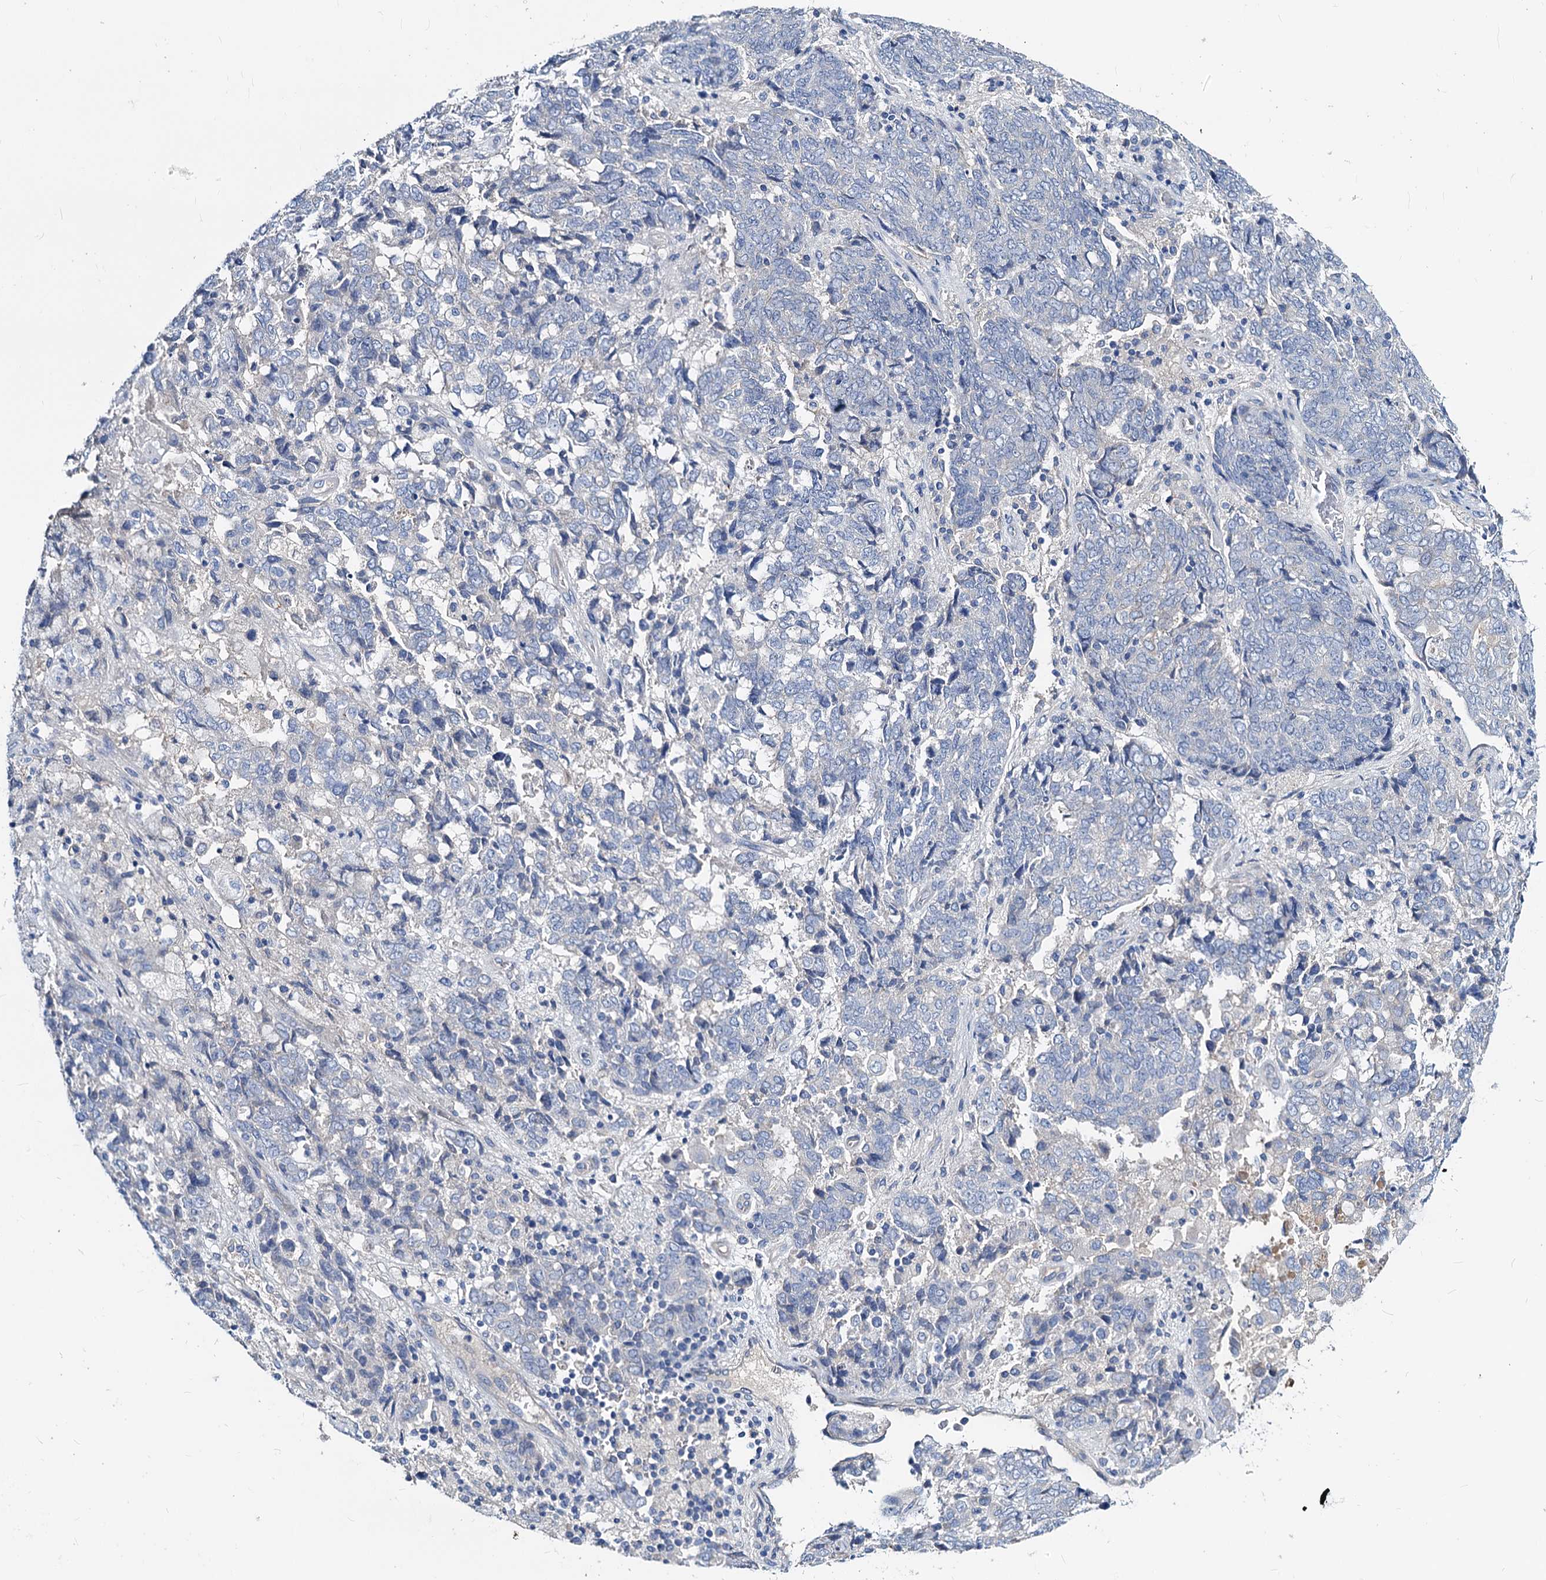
{"staining": {"intensity": "negative", "quantity": "none", "location": "none"}, "tissue": "endometrial cancer", "cell_type": "Tumor cells", "image_type": "cancer", "snomed": [{"axis": "morphology", "description": "Adenocarcinoma, NOS"}, {"axis": "topography", "description": "Endometrium"}], "caption": "A high-resolution micrograph shows immunohistochemistry staining of adenocarcinoma (endometrial), which exhibits no significant expression in tumor cells.", "gene": "DYDC2", "patient": {"sex": "female", "age": 80}}